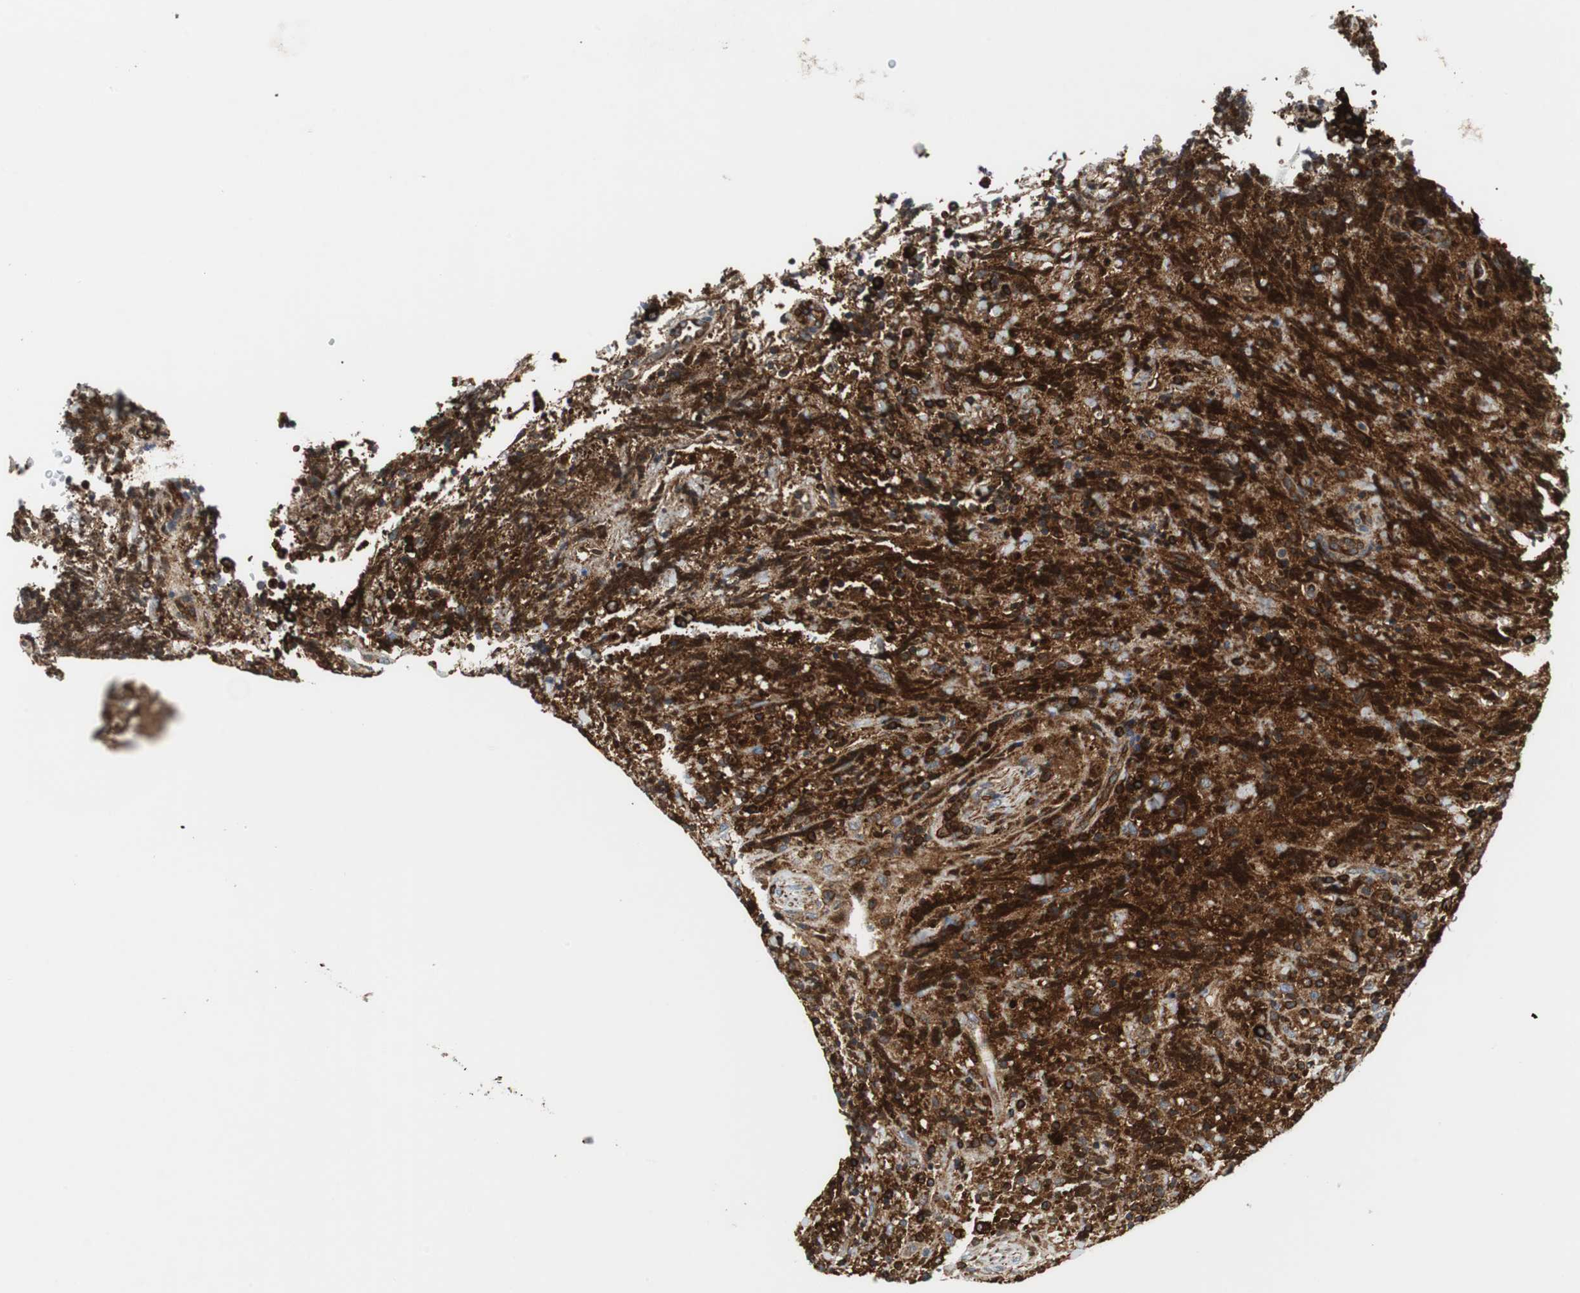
{"staining": {"intensity": "strong", "quantity": ">75%", "location": "cytoplasmic/membranous"}, "tissue": "lymphoma", "cell_type": "Tumor cells", "image_type": "cancer", "snomed": [{"axis": "morphology", "description": "Malignant lymphoma, non-Hodgkin's type, High grade"}, {"axis": "topography", "description": "Tonsil"}], "caption": "Malignant lymphoma, non-Hodgkin's type (high-grade) stained with immunohistochemistry (IHC) shows strong cytoplasmic/membranous expression in approximately >75% of tumor cells.", "gene": "TUBA4A", "patient": {"sex": "female", "age": 36}}